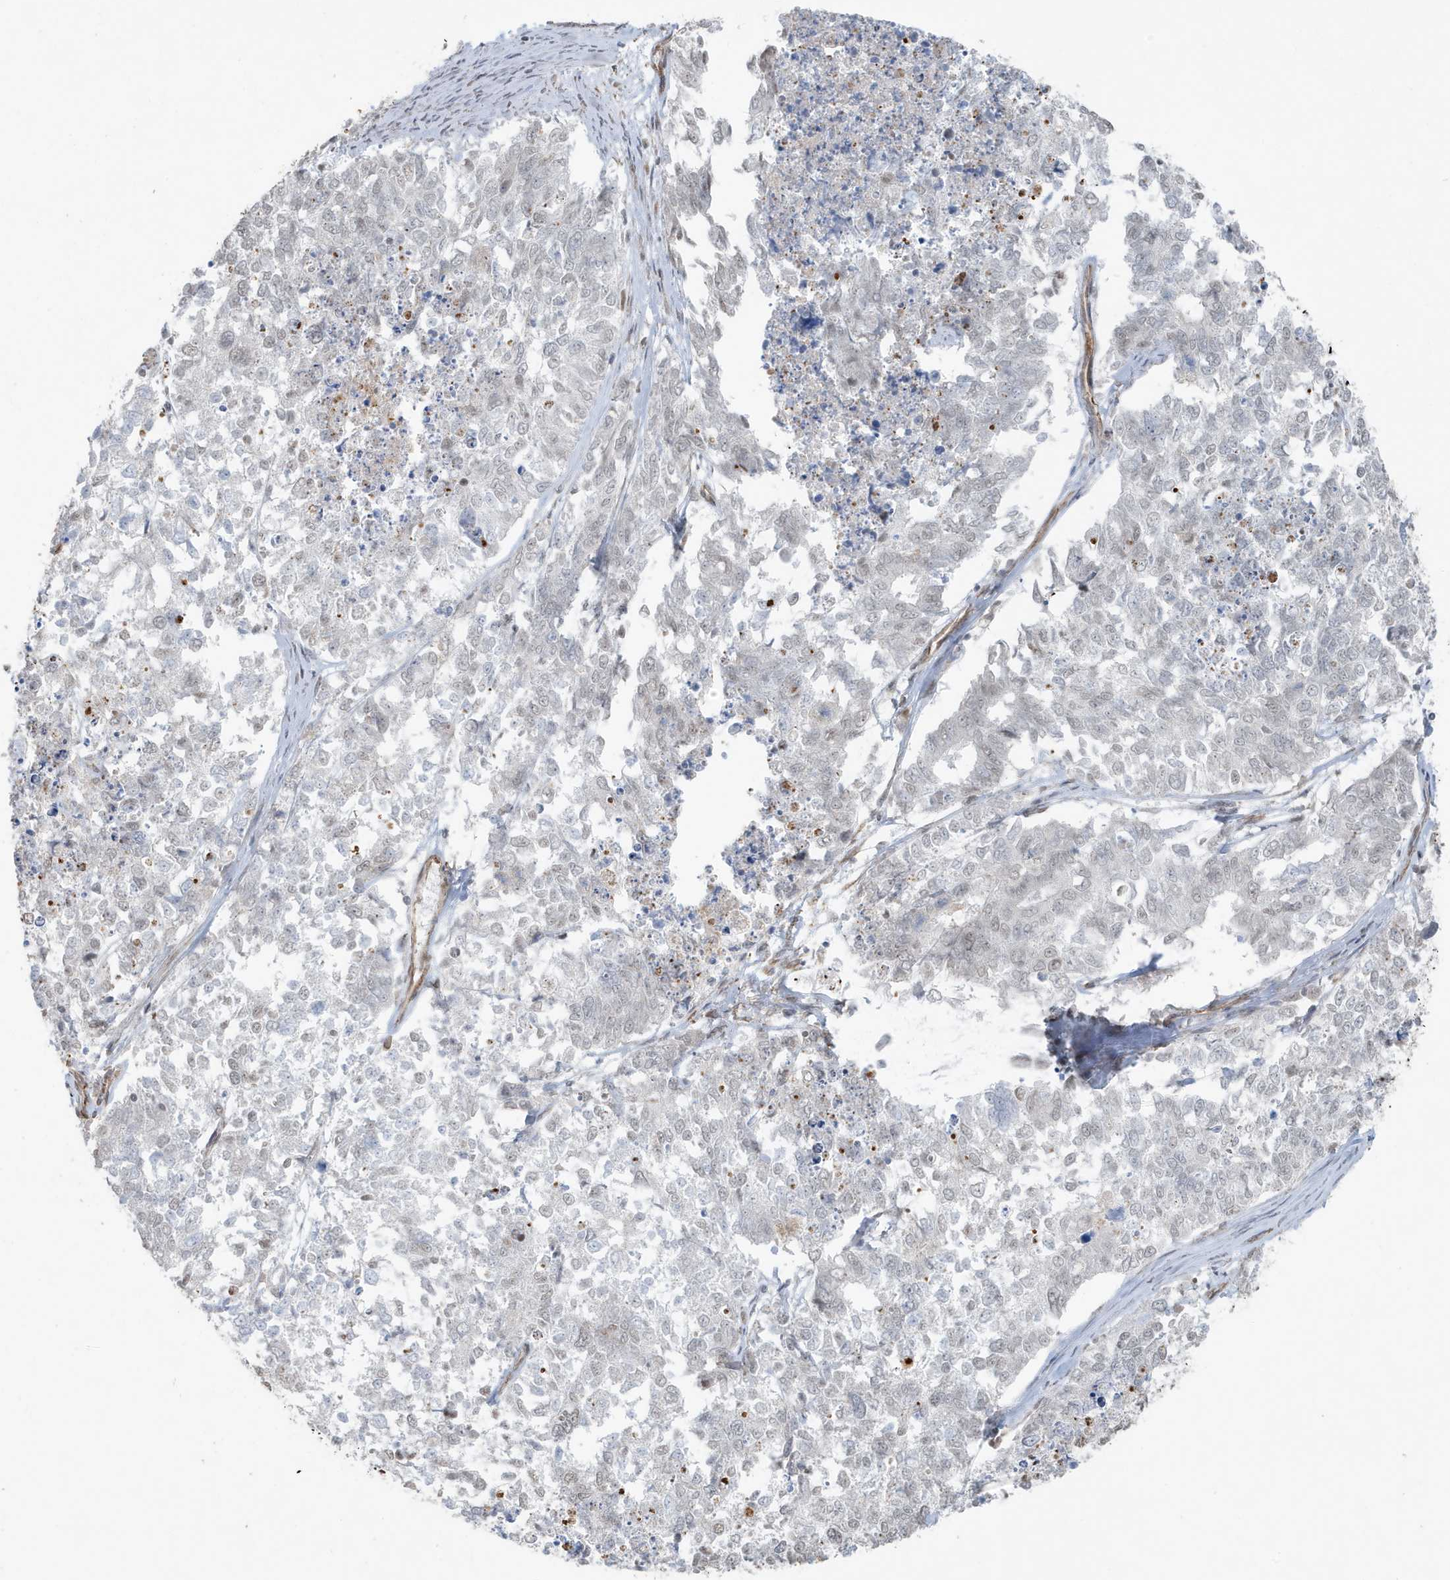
{"staining": {"intensity": "negative", "quantity": "none", "location": "none"}, "tissue": "cervical cancer", "cell_type": "Tumor cells", "image_type": "cancer", "snomed": [{"axis": "morphology", "description": "Squamous cell carcinoma, NOS"}, {"axis": "topography", "description": "Cervix"}], "caption": "High magnification brightfield microscopy of cervical cancer (squamous cell carcinoma) stained with DAB (brown) and counterstained with hematoxylin (blue): tumor cells show no significant expression.", "gene": "CHCHD4", "patient": {"sex": "female", "age": 63}}